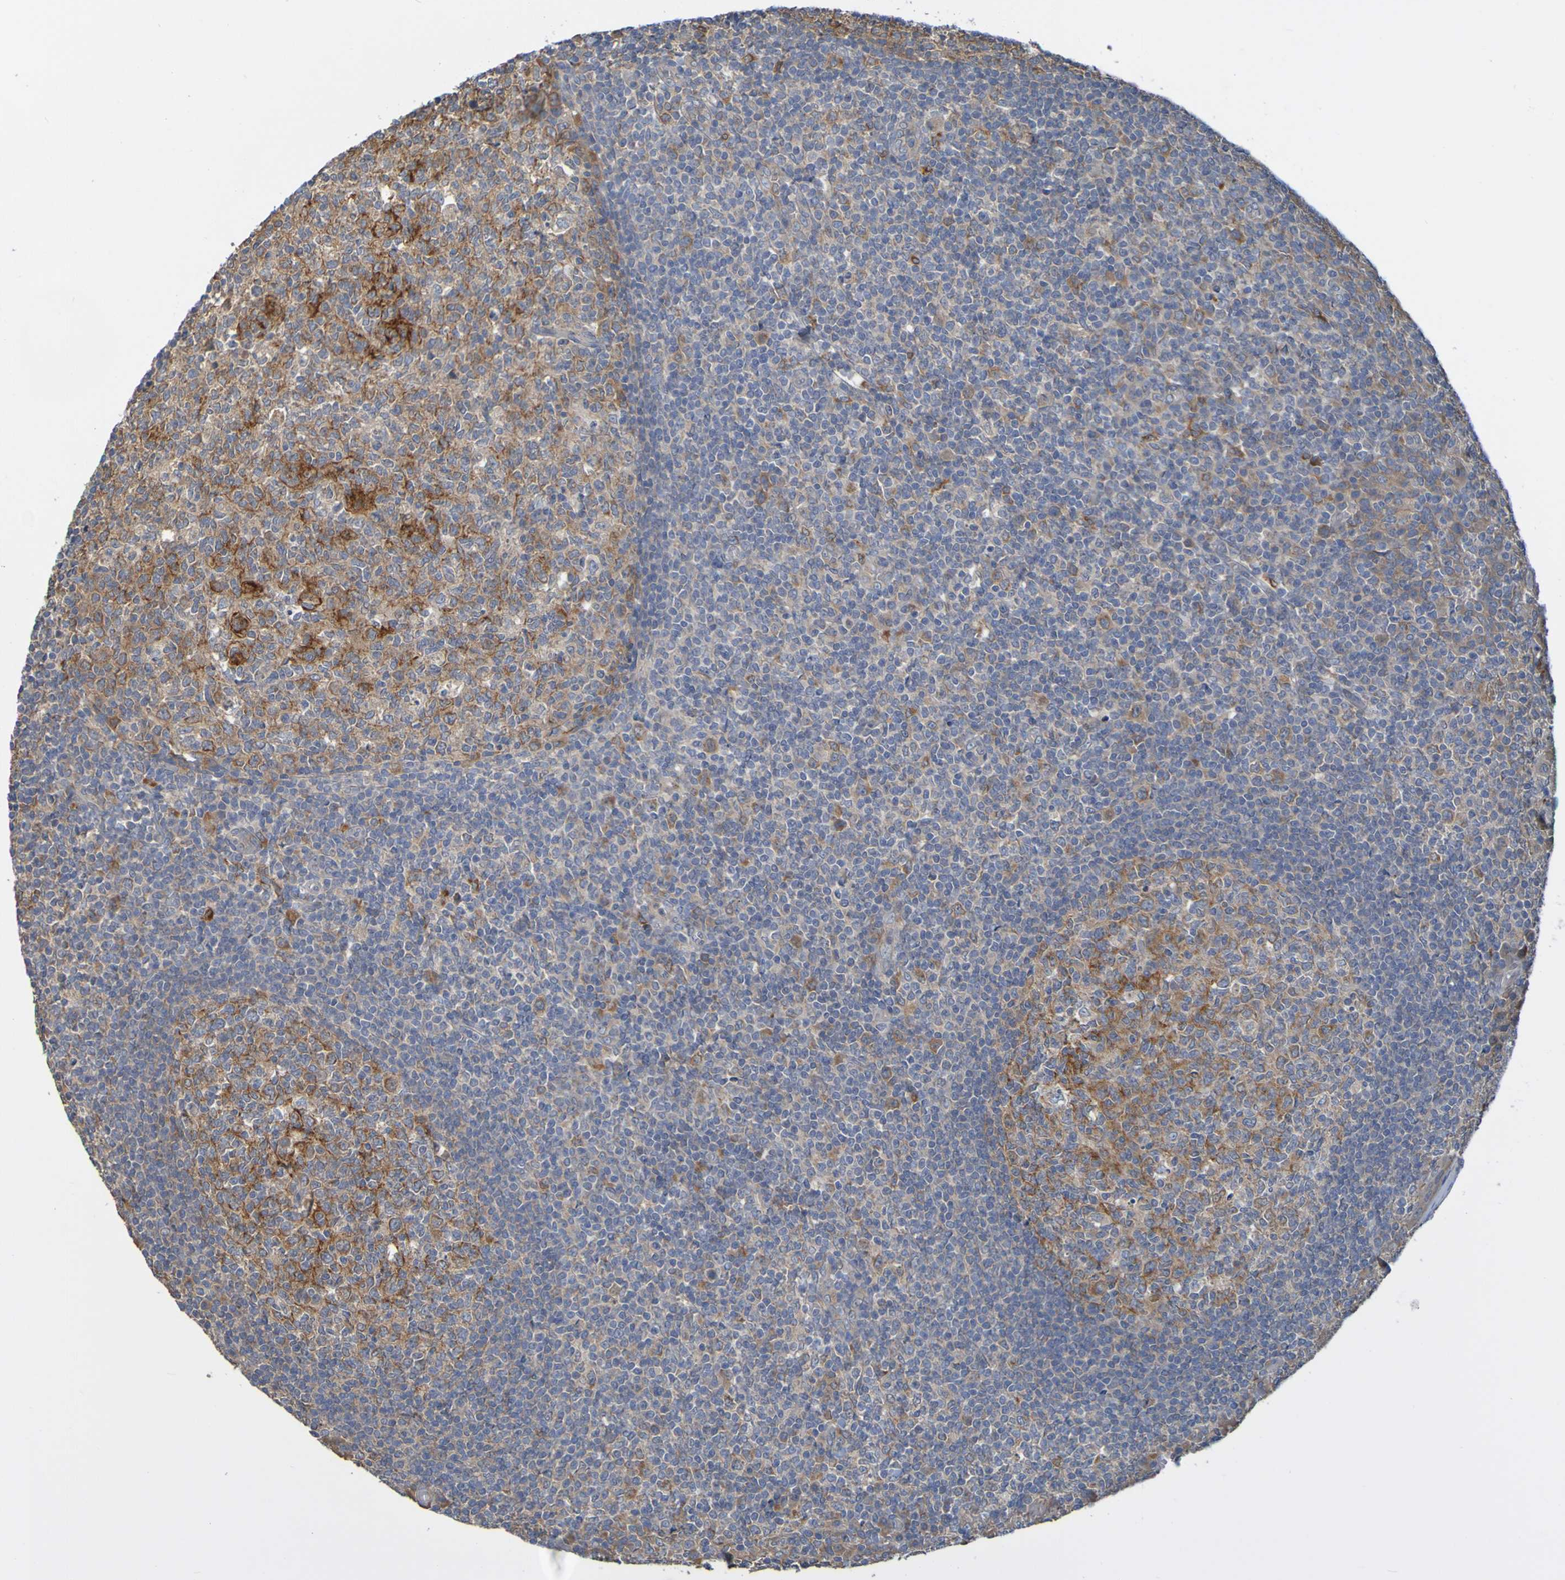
{"staining": {"intensity": "strong", "quantity": "25%-75%", "location": "cytoplasmic/membranous"}, "tissue": "tonsil", "cell_type": "Germinal center cells", "image_type": "normal", "snomed": [{"axis": "morphology", "description": "Normal tissue, NOS"}, {"axis": "topography", "description": "Tonsil"}], "caption": "Immunohistochemistry (DAB (3,3'-diaminobenzidine)) staining of normal human tonsil reveals strong cytoplasmic/membranous protein positivity in about 25%-75% of germinal center cells.", "gene": "NAV2", "patient": {"sex": "female", "age": 19}}